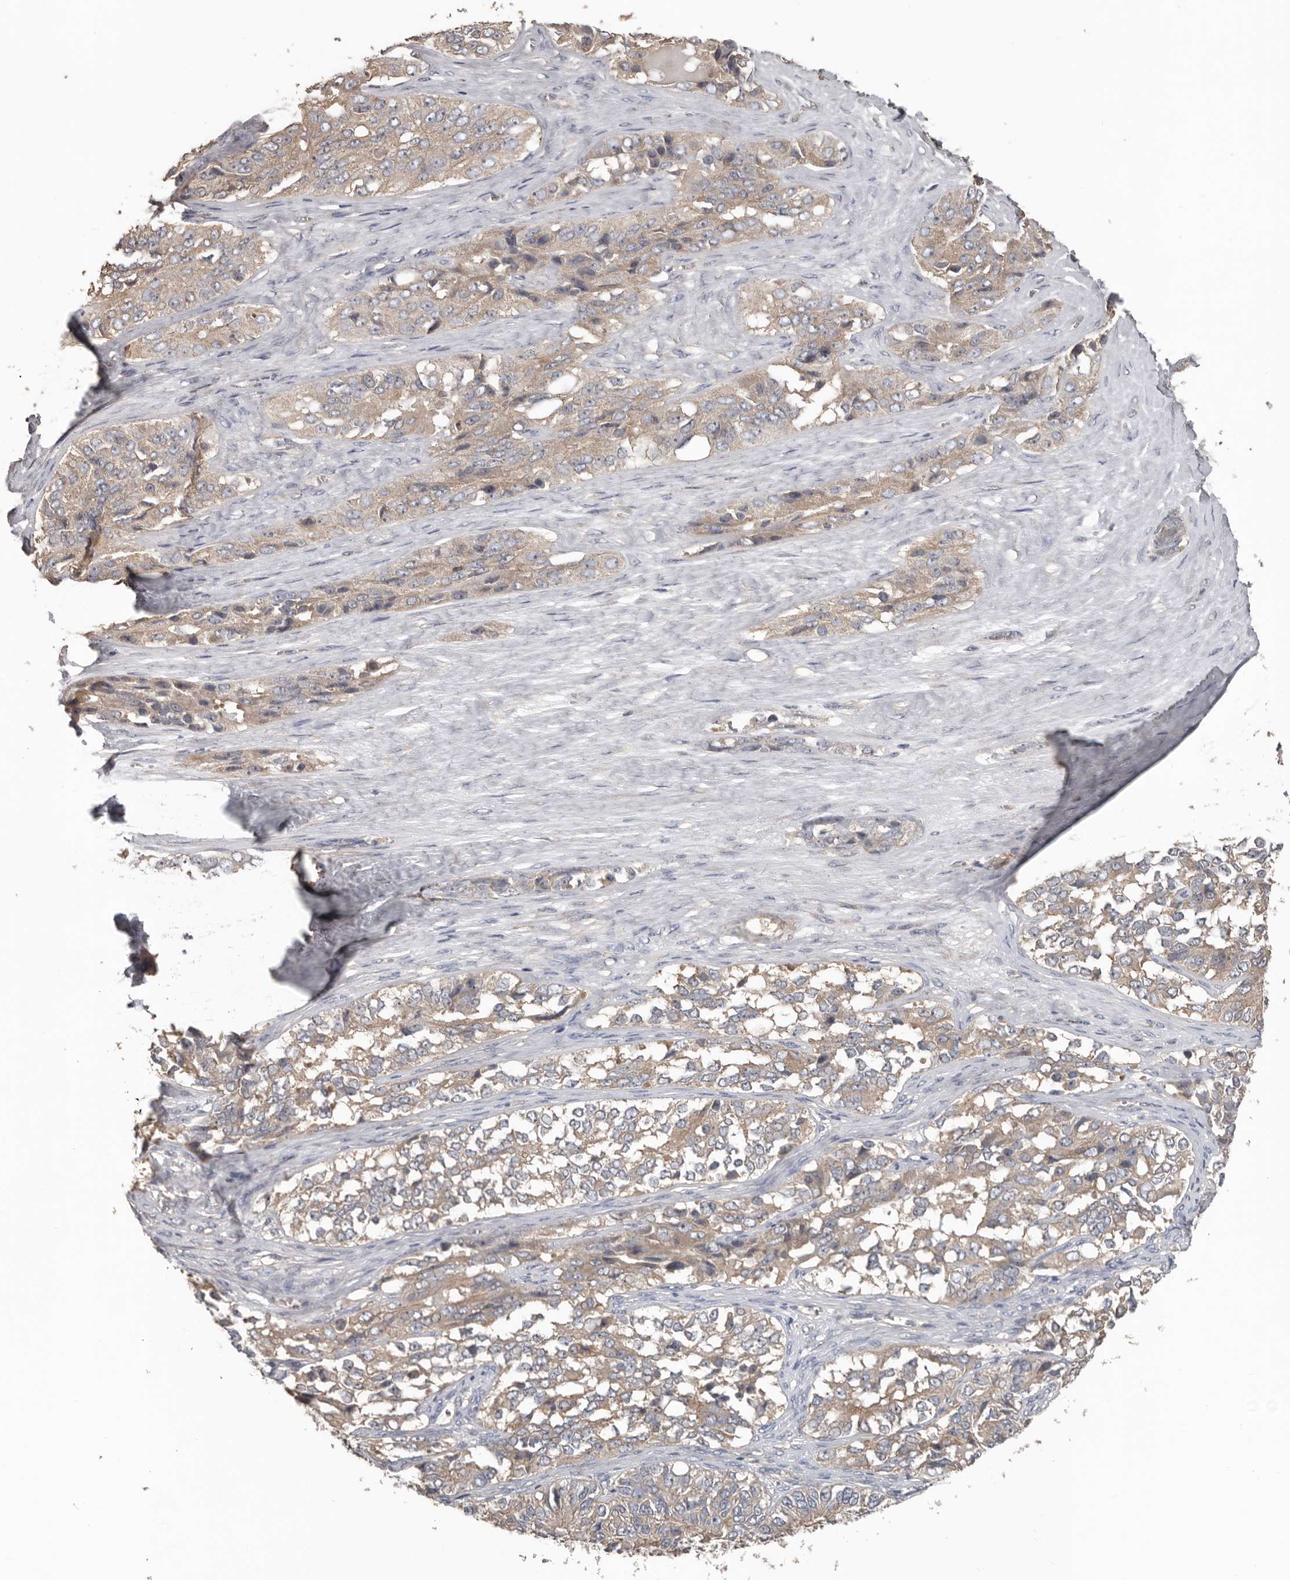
{"staining": {"intensity": "weak", "quantity": ">75%", "location": "cytoplasmic/membranous"}, "tissue": "ovarian cancer", "cell_type": "Tumor cells", "image_type": "cancer", "snomed": [{"axis": "morphology", "description": "Carcinoma, endometroid"}, {"axis": "topography", "description": "Ovary"}], "caption": "Immunohistochemistry (IHC) of ovarian cancer (endometroid carcinoma) reveals low levels of weak cytoplasmic/membranous positivity in about >75% of tumor cells.", "gene": "HYAL4", "patient": {"sex": "female", "age": 51}}